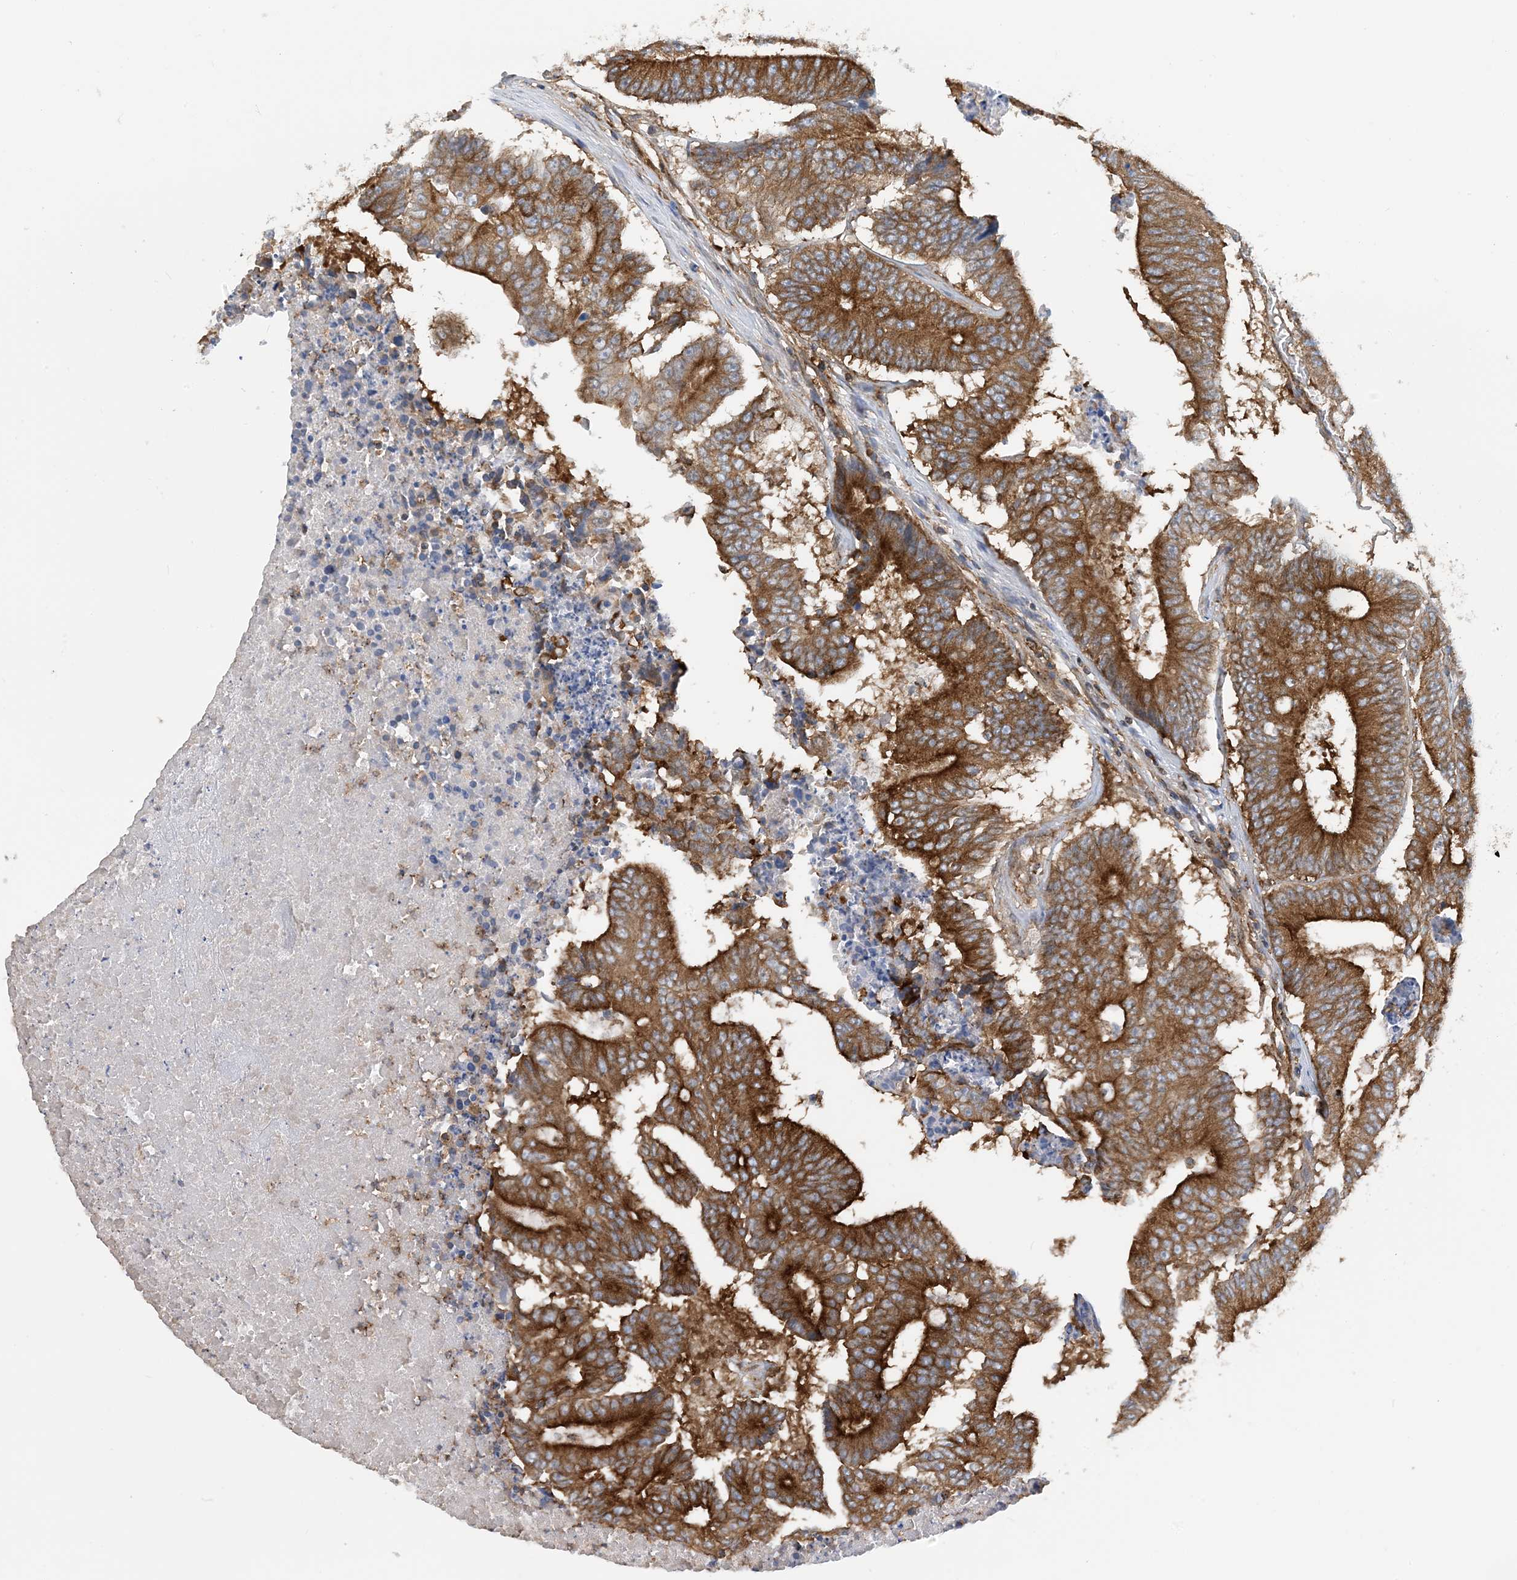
{"staining": {"intensity": "strong", "quantity": ">75%", "location": "cytoplasmic/membranous"}, "tissue": "colorectal cancer", "cell_type": "Tumor cells", "image_type": "cancer", "snomed": [{"axis": "morphology", "description": "Adenocarcinoma, NOS"}, {"axis": "topography", "description": "Colon"}], "caption": "An immunohistochemistry histopathology image of tumor tissue is shown. Protein staining in brown shows strong cytoplasmic/membranous positivity in colorectal cancer (adenocarcinoma) within tumor cells.", "gene": "DYNC1LI1", "patient": {"sex": "male", "age": 87}}